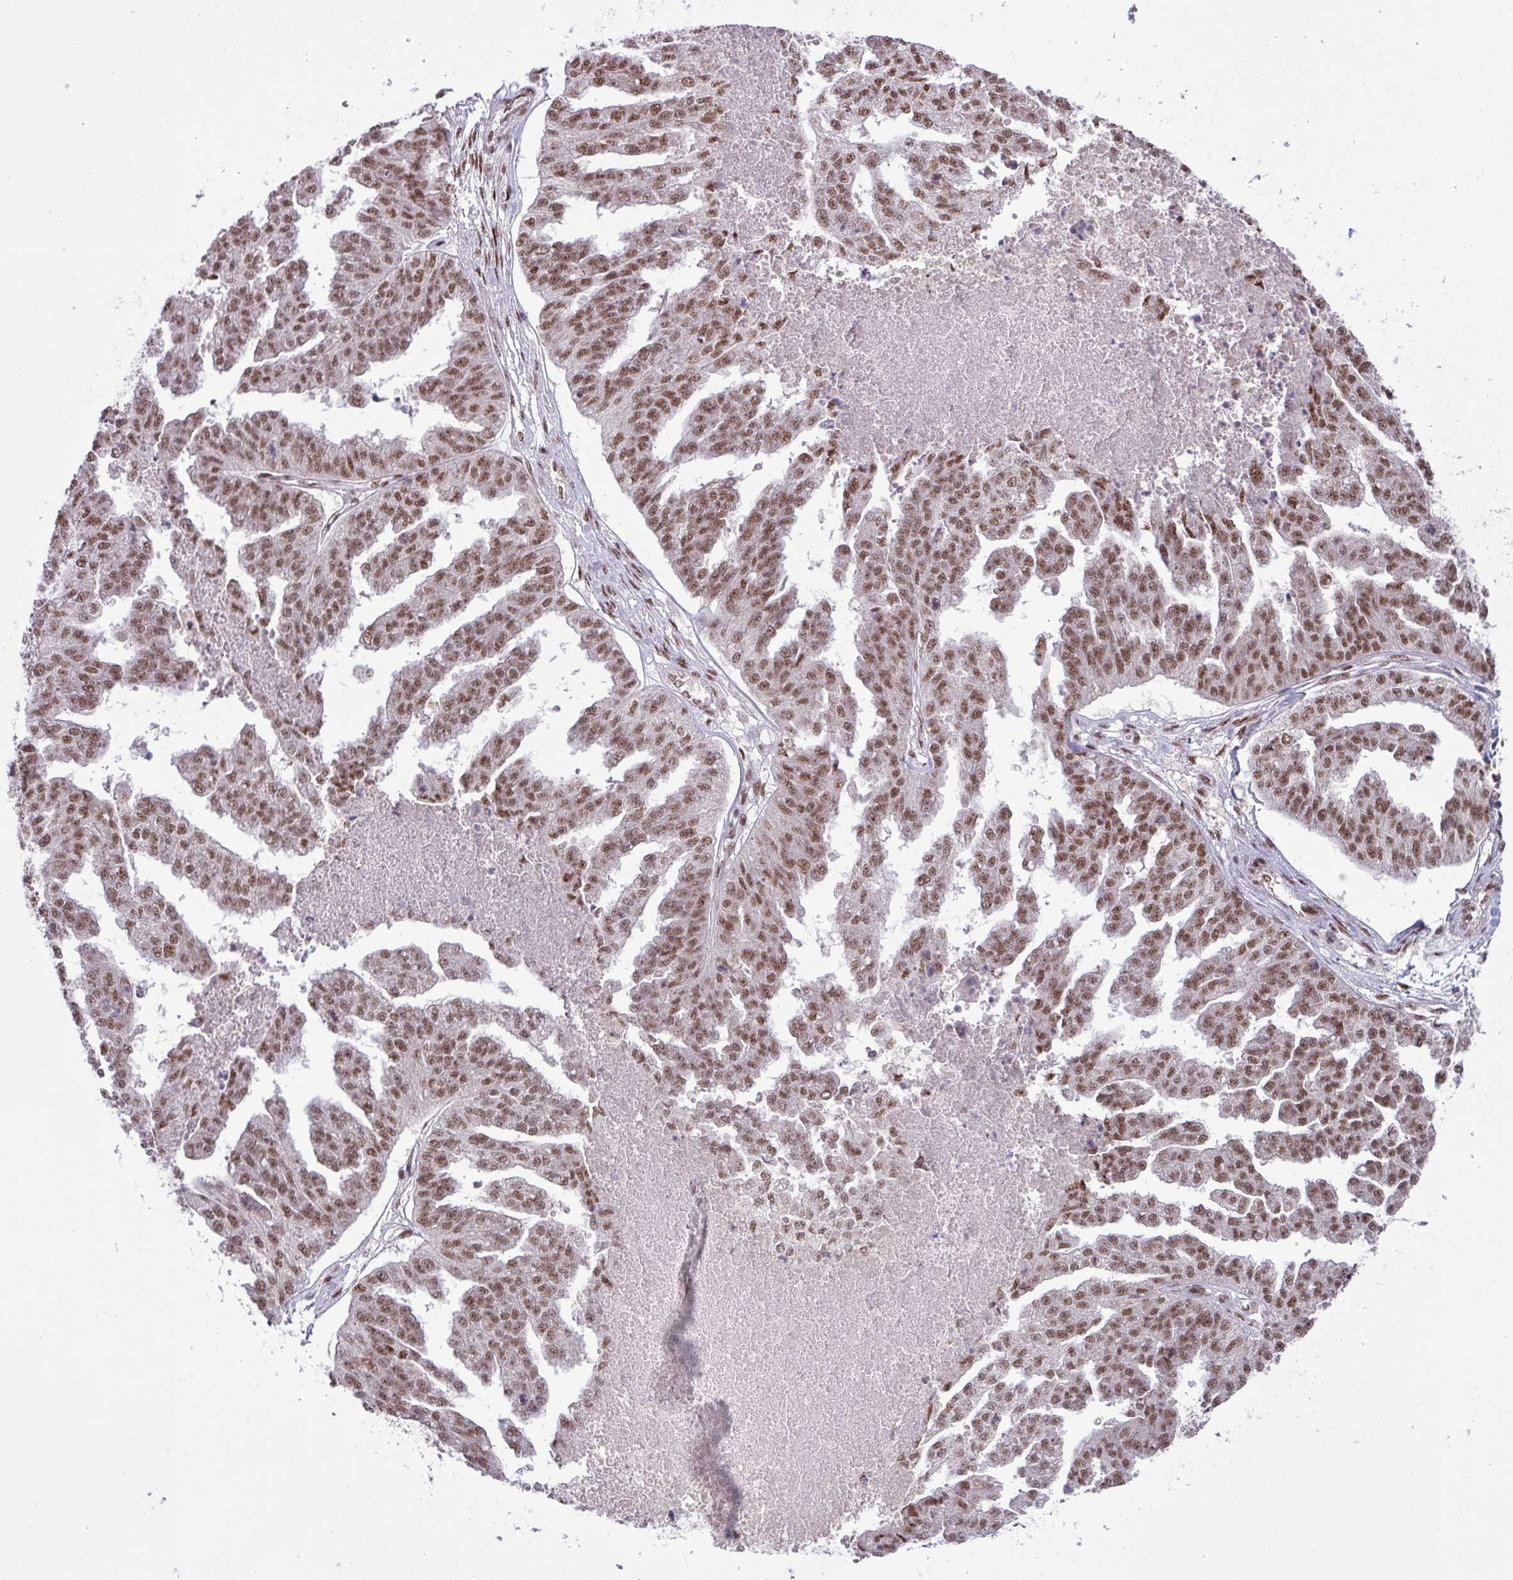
{"staining": {"intensity": "moderate", "quantity": ">75%", "location": "nuclear"}, "tissue": "ovarian cancer", "cell_type": "Tumor cells", "image_type": "cancer", "snomed": [{"axis": "morphology", "description": "Cystadenocarcinoma, serous, NOS"}, {"axis": "topography", "description": "Ovary"}], "caption": "Immunohistochemical staining of human ovarian cancer reveals moderate nuclear protein positivity in about >75% of tumor cells.", "gene": "PTPN20", "patient": {"sex": "female", "age": 58}}